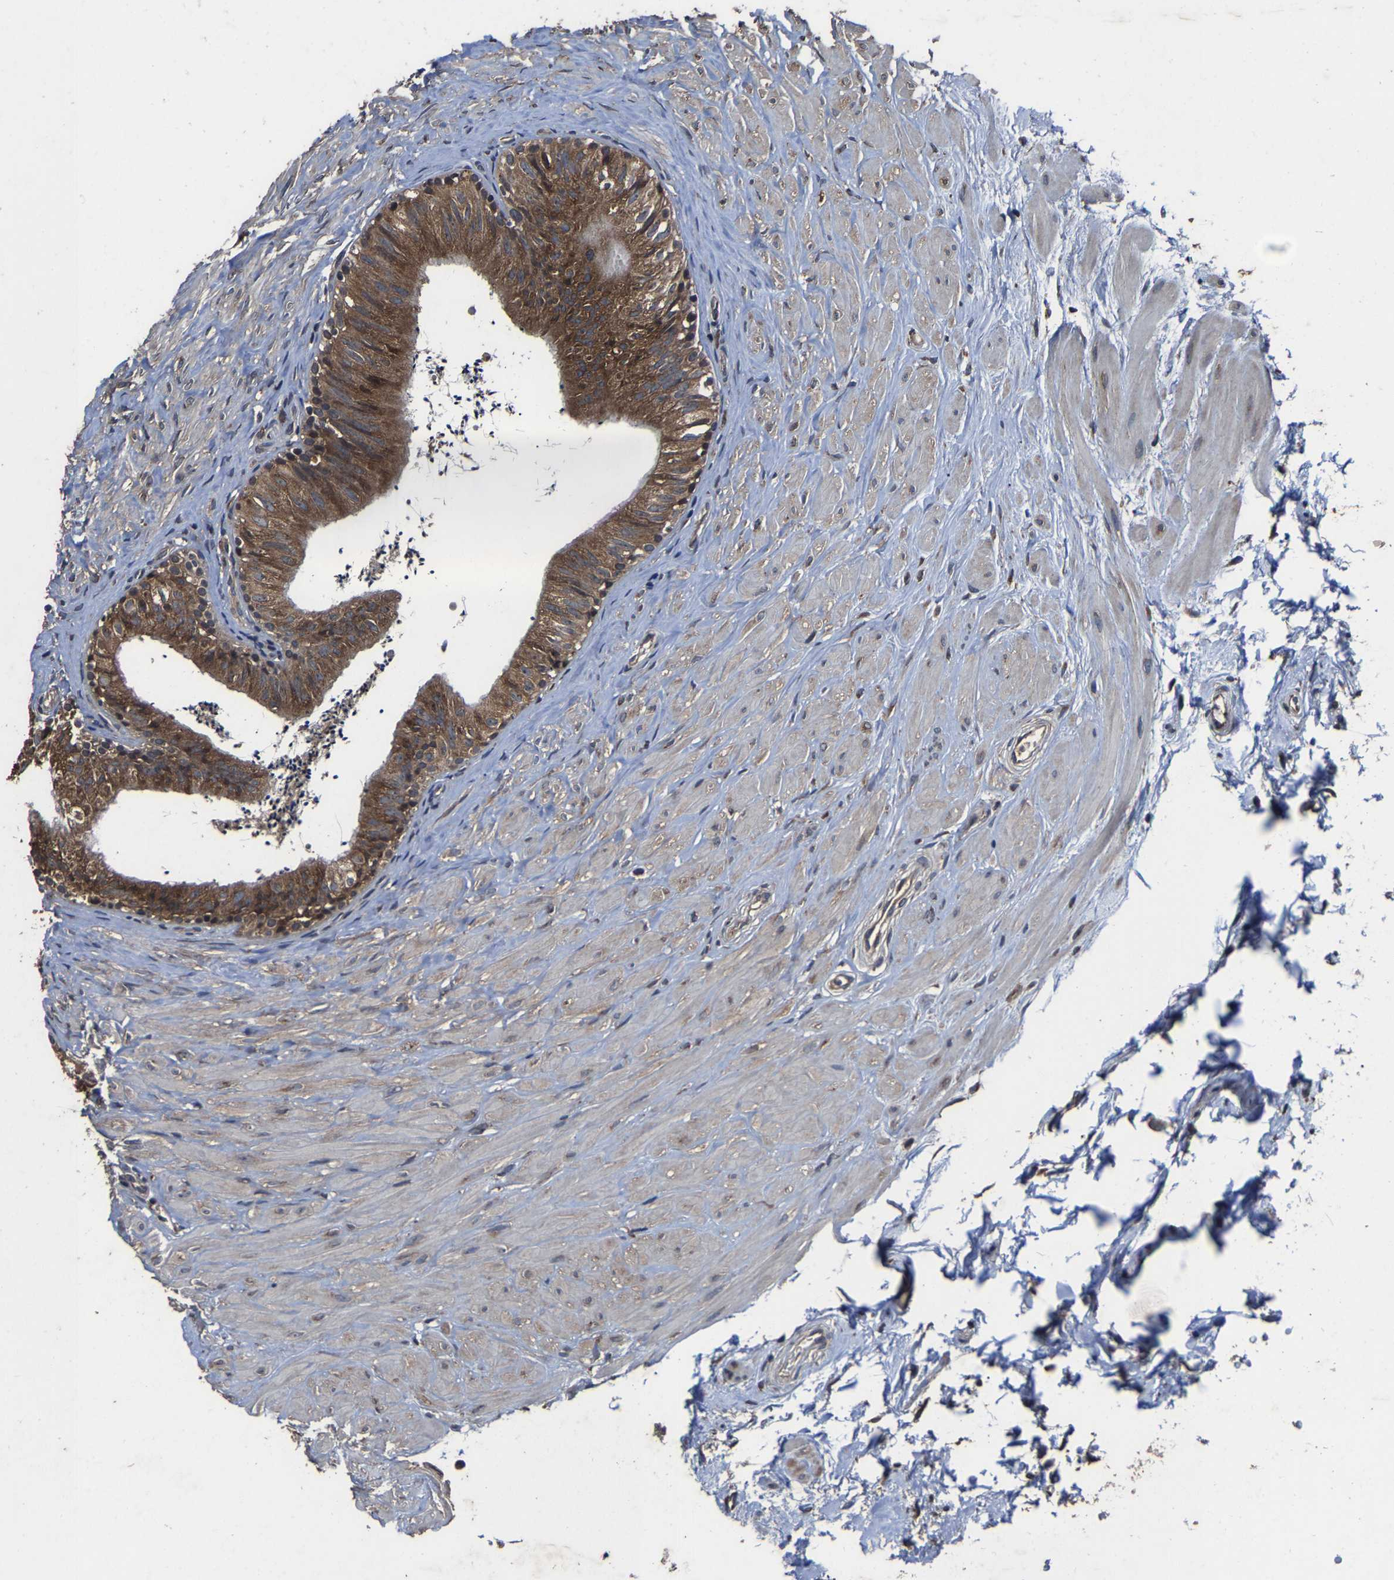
{"staining": {"intensity": "strong", "quantity": ">75%", "location": "cytoplasmic/membranous"}, "tissue": "epididymis", "cell_type": "Glandular cells", "image_type": "normal", "snomed": [{"axis": "morphology", "description": "Normal tissue, NOS"}, {"axis": "topography", "description": "Epididymis"}], "caption": "Glandular cells exhibit high levels of strong cytoplasmic/membranous staining in approximately >75% of cells in unremarkable epididymis. The staining was performed using DAB (3,3'-diaminobenzidine) to visualize the protein expression in brown, while the nuclei were stained in blue with hematoxylin (Magnification: 20x).", "gene": "EBAG9", "patient": {"sex": "male", "age": 56}}